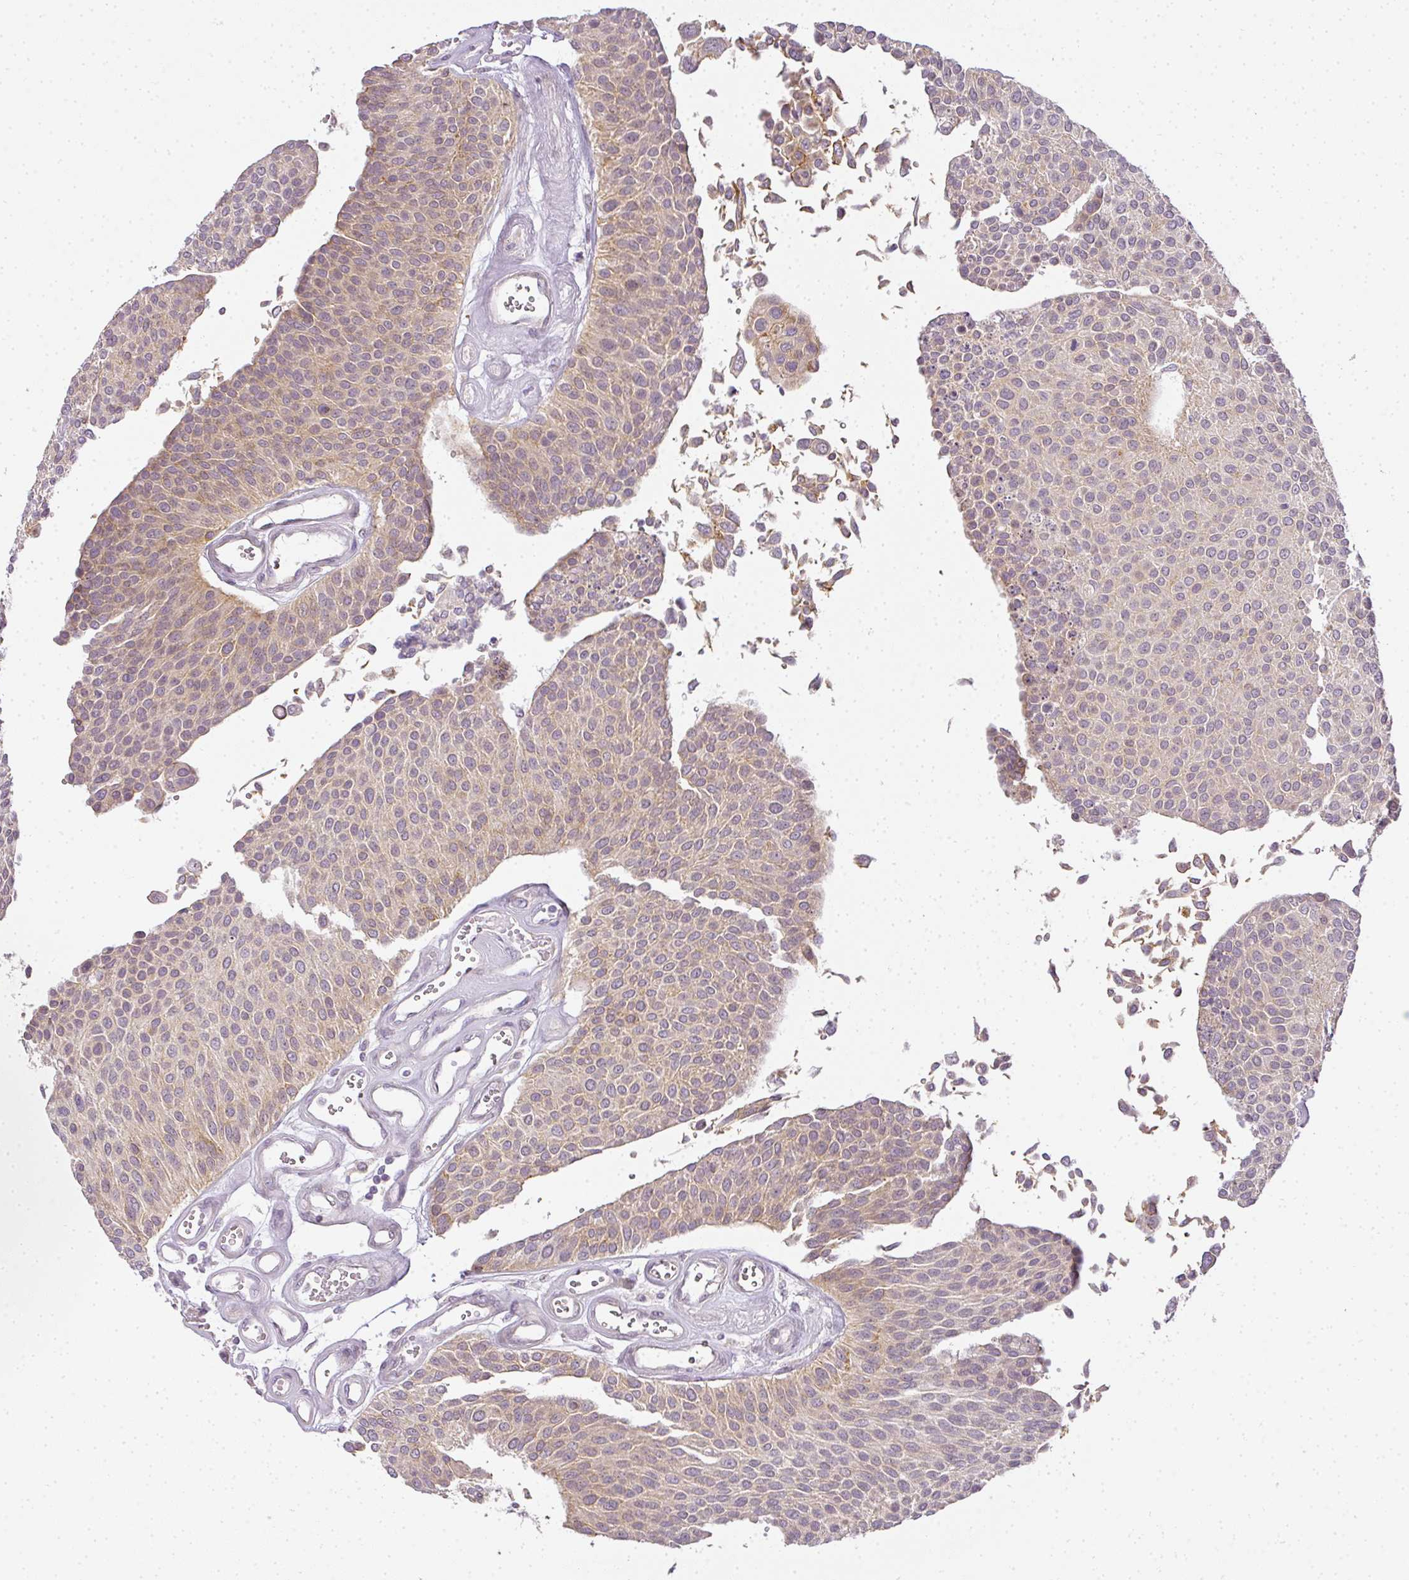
{"staining": {"intensity": "moderate", "quantity": "25%-75%", "location": "cytoplasmic/membranous"}, "tissue": "urothelial cancer", "cell_type": "Tumor cells", "image_type": "cancer", "snomed": [{"axis": "morphology", "description": "Urothelial carcinoma, NOS"}, {"axis": "topography", "description": "Urinary bladder"}], "caption": "A photomicrograph of human urothelial cancer stained for a protein reveals moderate cytoplasmic/membranous brown staining in tumor cells.", "gene": "MED19", "patient": {"sex": "male", "age": 55}}